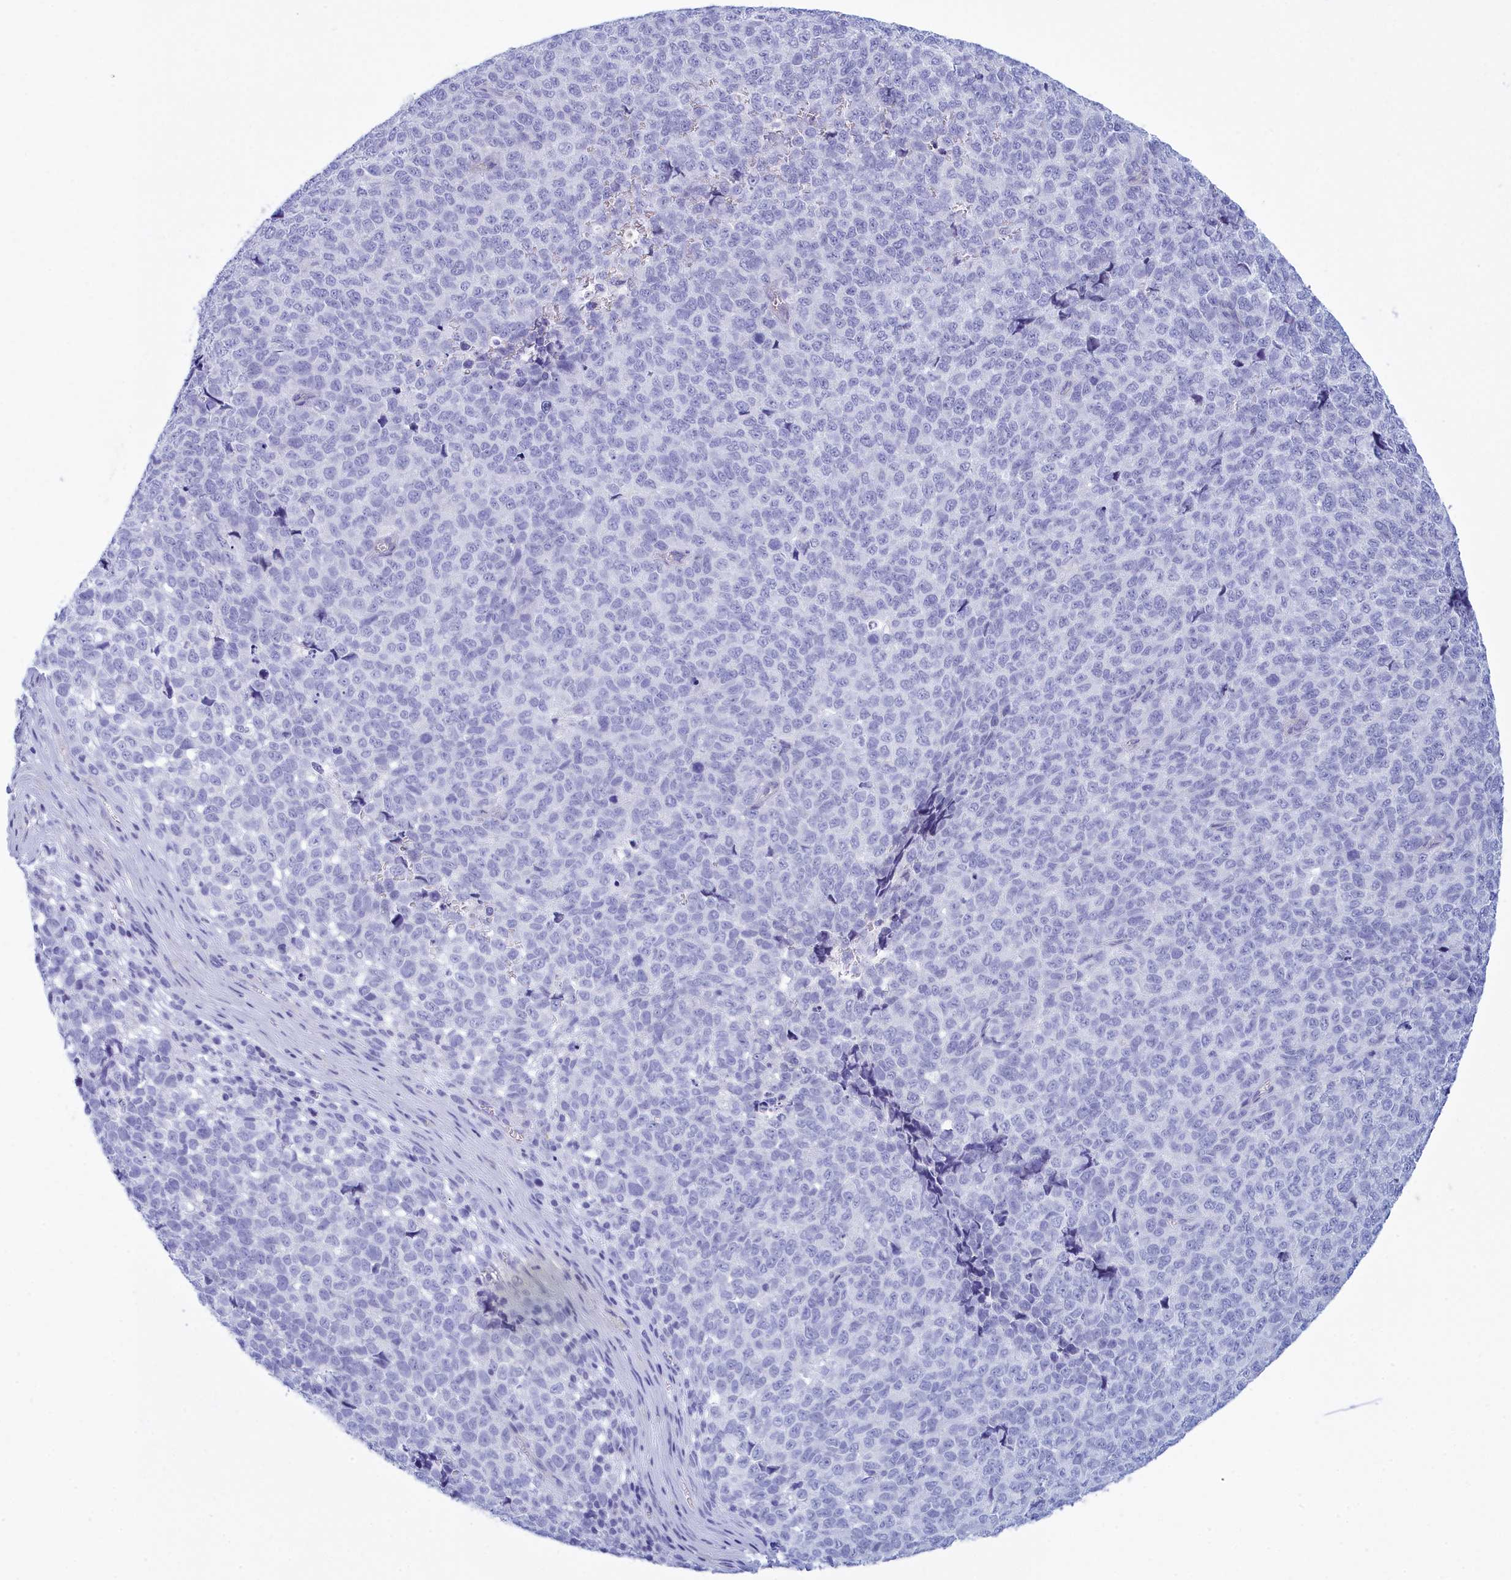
{"staining": {"intensity": "negative", "quantity": "none", "location": "none"}, "tissue": "melanoma", "cell_type": "Tumor cells", "image_type": "cancer", "snomed": [{"axis": "morphology", "description": "Malignant melanoma, NOS"}, {"axis": "topography", "description": "Nose, NOS"}], "caption": "A photomicrograph of malignant melanoma stained for a protein reveals no brown staining in tumor cells. The staining is performed using DAB brown chromogen with nuclei counter-stained in using hematoxylin.", "gene": "TMEM97", "patient": {"sex": "female", "age": 48}}